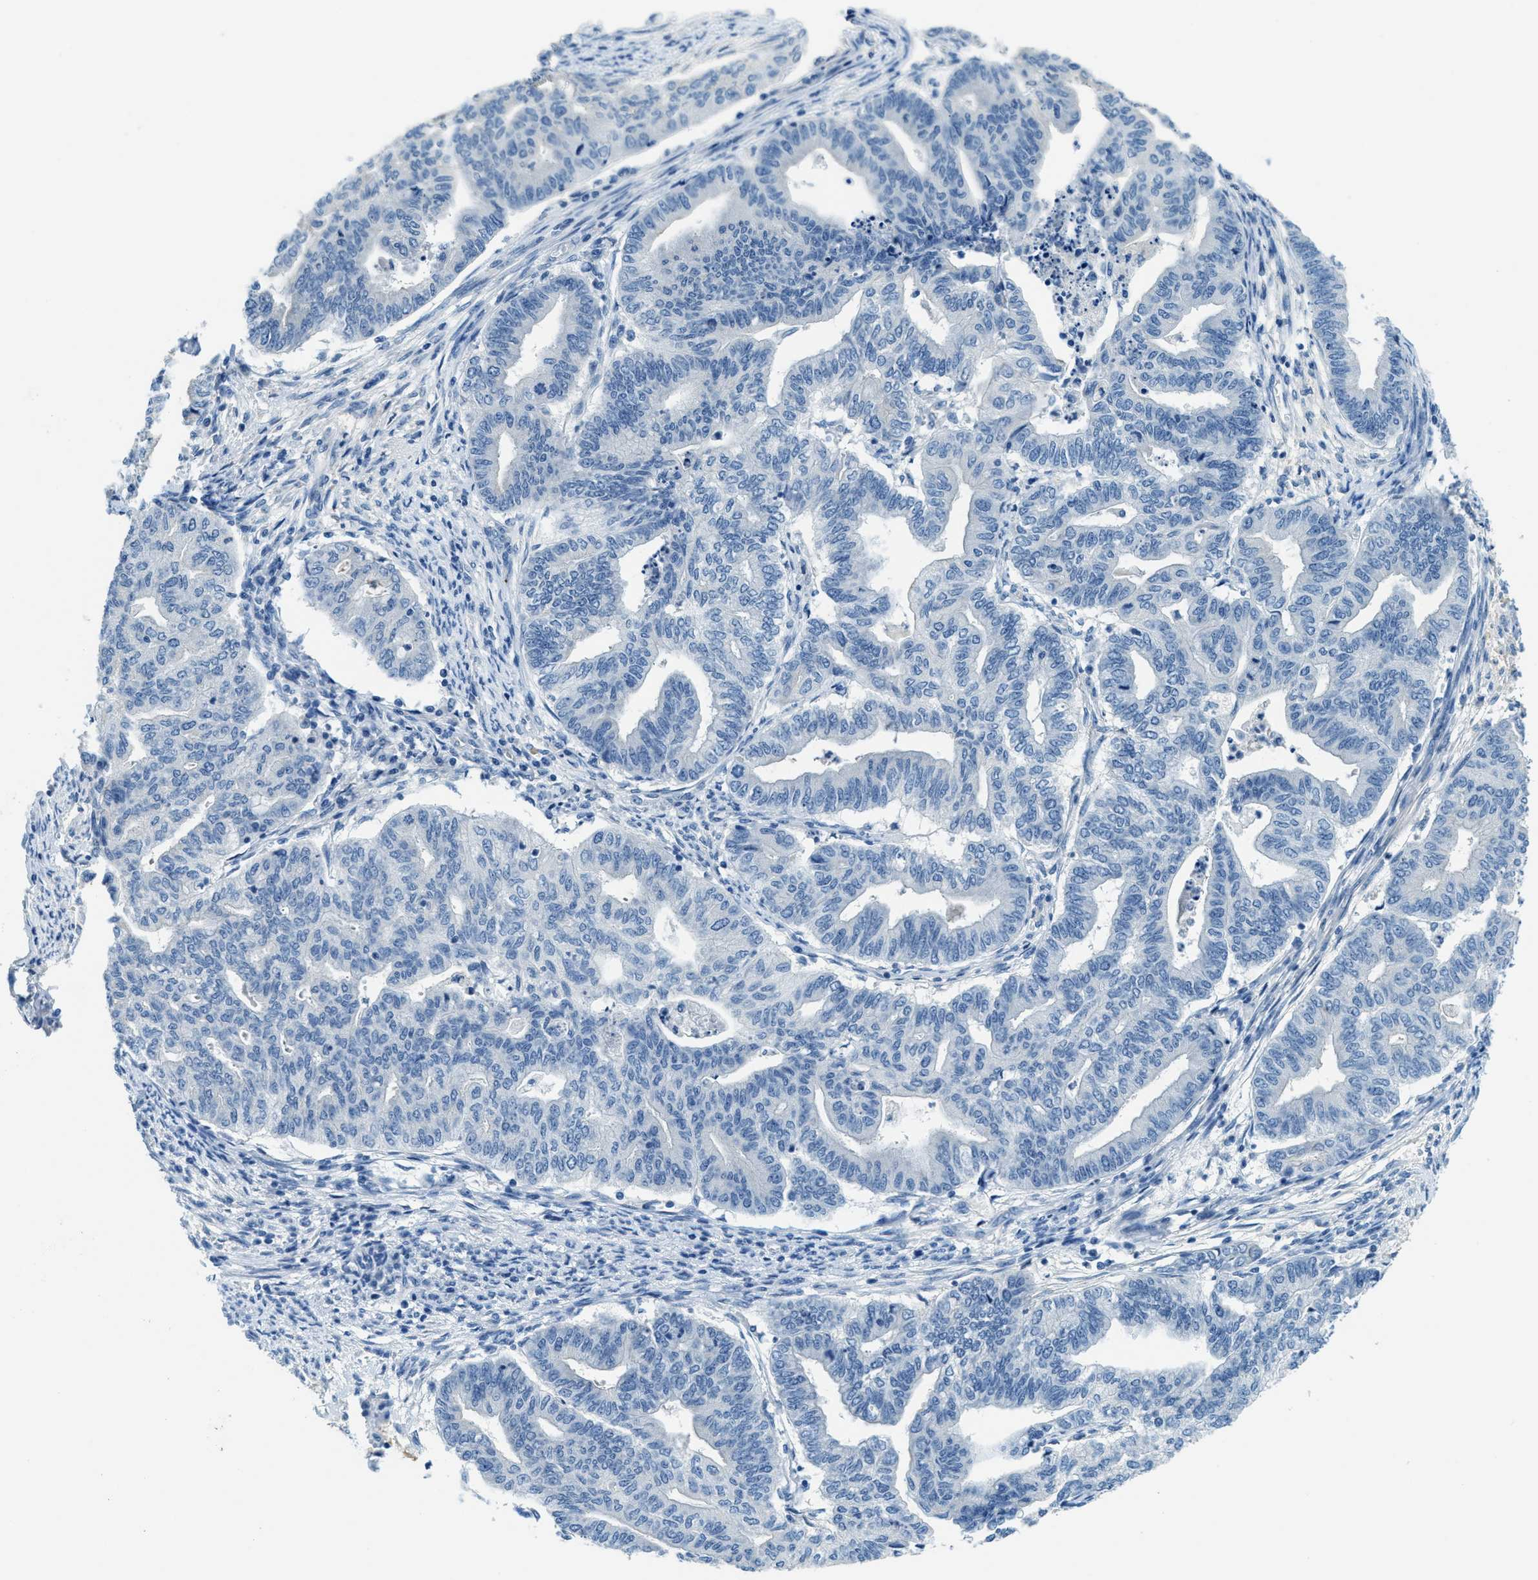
{"staining": {"intensity": "negative", "quantity": "none", "location": "none"}, "tissue": "endometrial cancer", "cell_type": "Tumor cells", "image_type": "cancer", "snomed": [{"axis": "morphology", "description": "Adenocarcinoma, NOS"}, {"axis": "topography", "description": "Endometrium"}], "caption": "This is an IHC micrograph of human adenocarcinoma (endometrial). There is no positivity in tumor cells.", "gene": "A2M", "patient": {"sex": "female", "age": 79}}